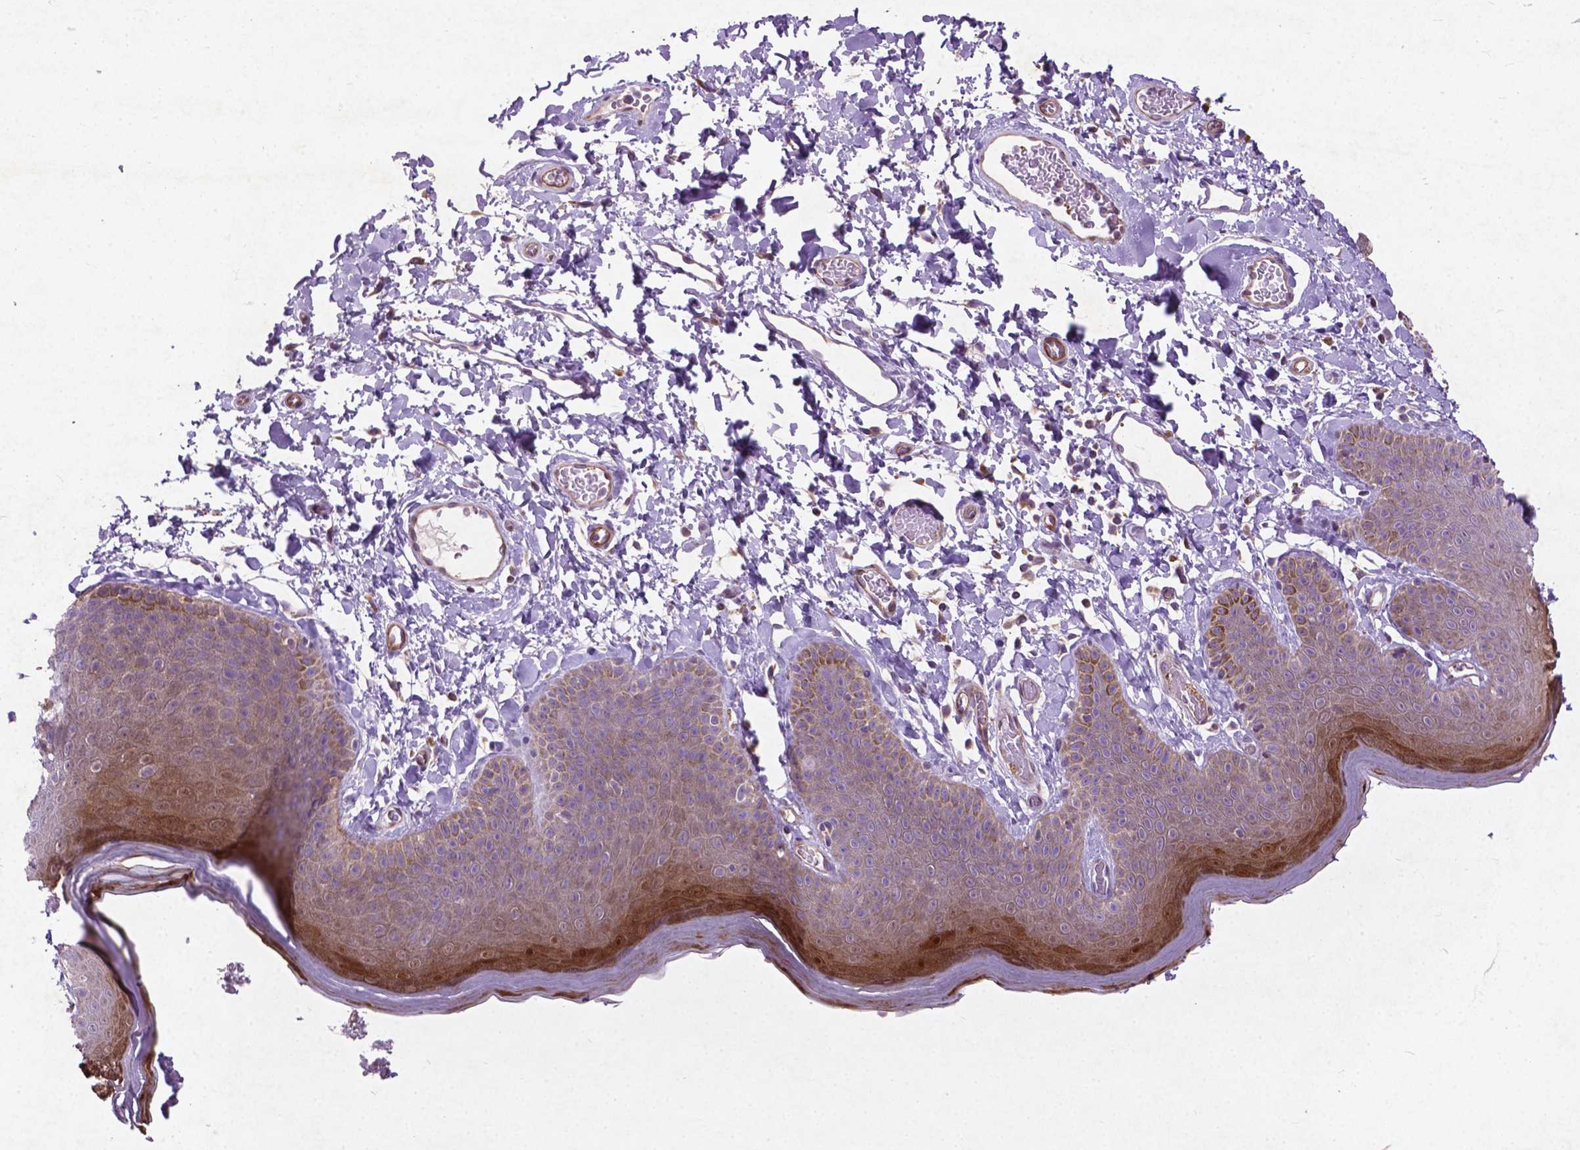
{"staining": {"intensity": "moderate", "quantity": "<25%", "location": "cytoplasmic/membranous"}, "tissue": "skin", "cell_type": "Epidermal cells", "image_type": "normal", "snomed": [{"axis": "morphology", "description": "Normal tissue, NOS"}, {"axis": "topography", "description": "Anal"}], "caption": "Immunohistochemical staining of normal skin displays low levels of moderate cytoplasmic/membranous expression in approximately <25% of epidermal cells.", "gene": "ATG4D", "patient": {"sex": "male", "age": 53}}